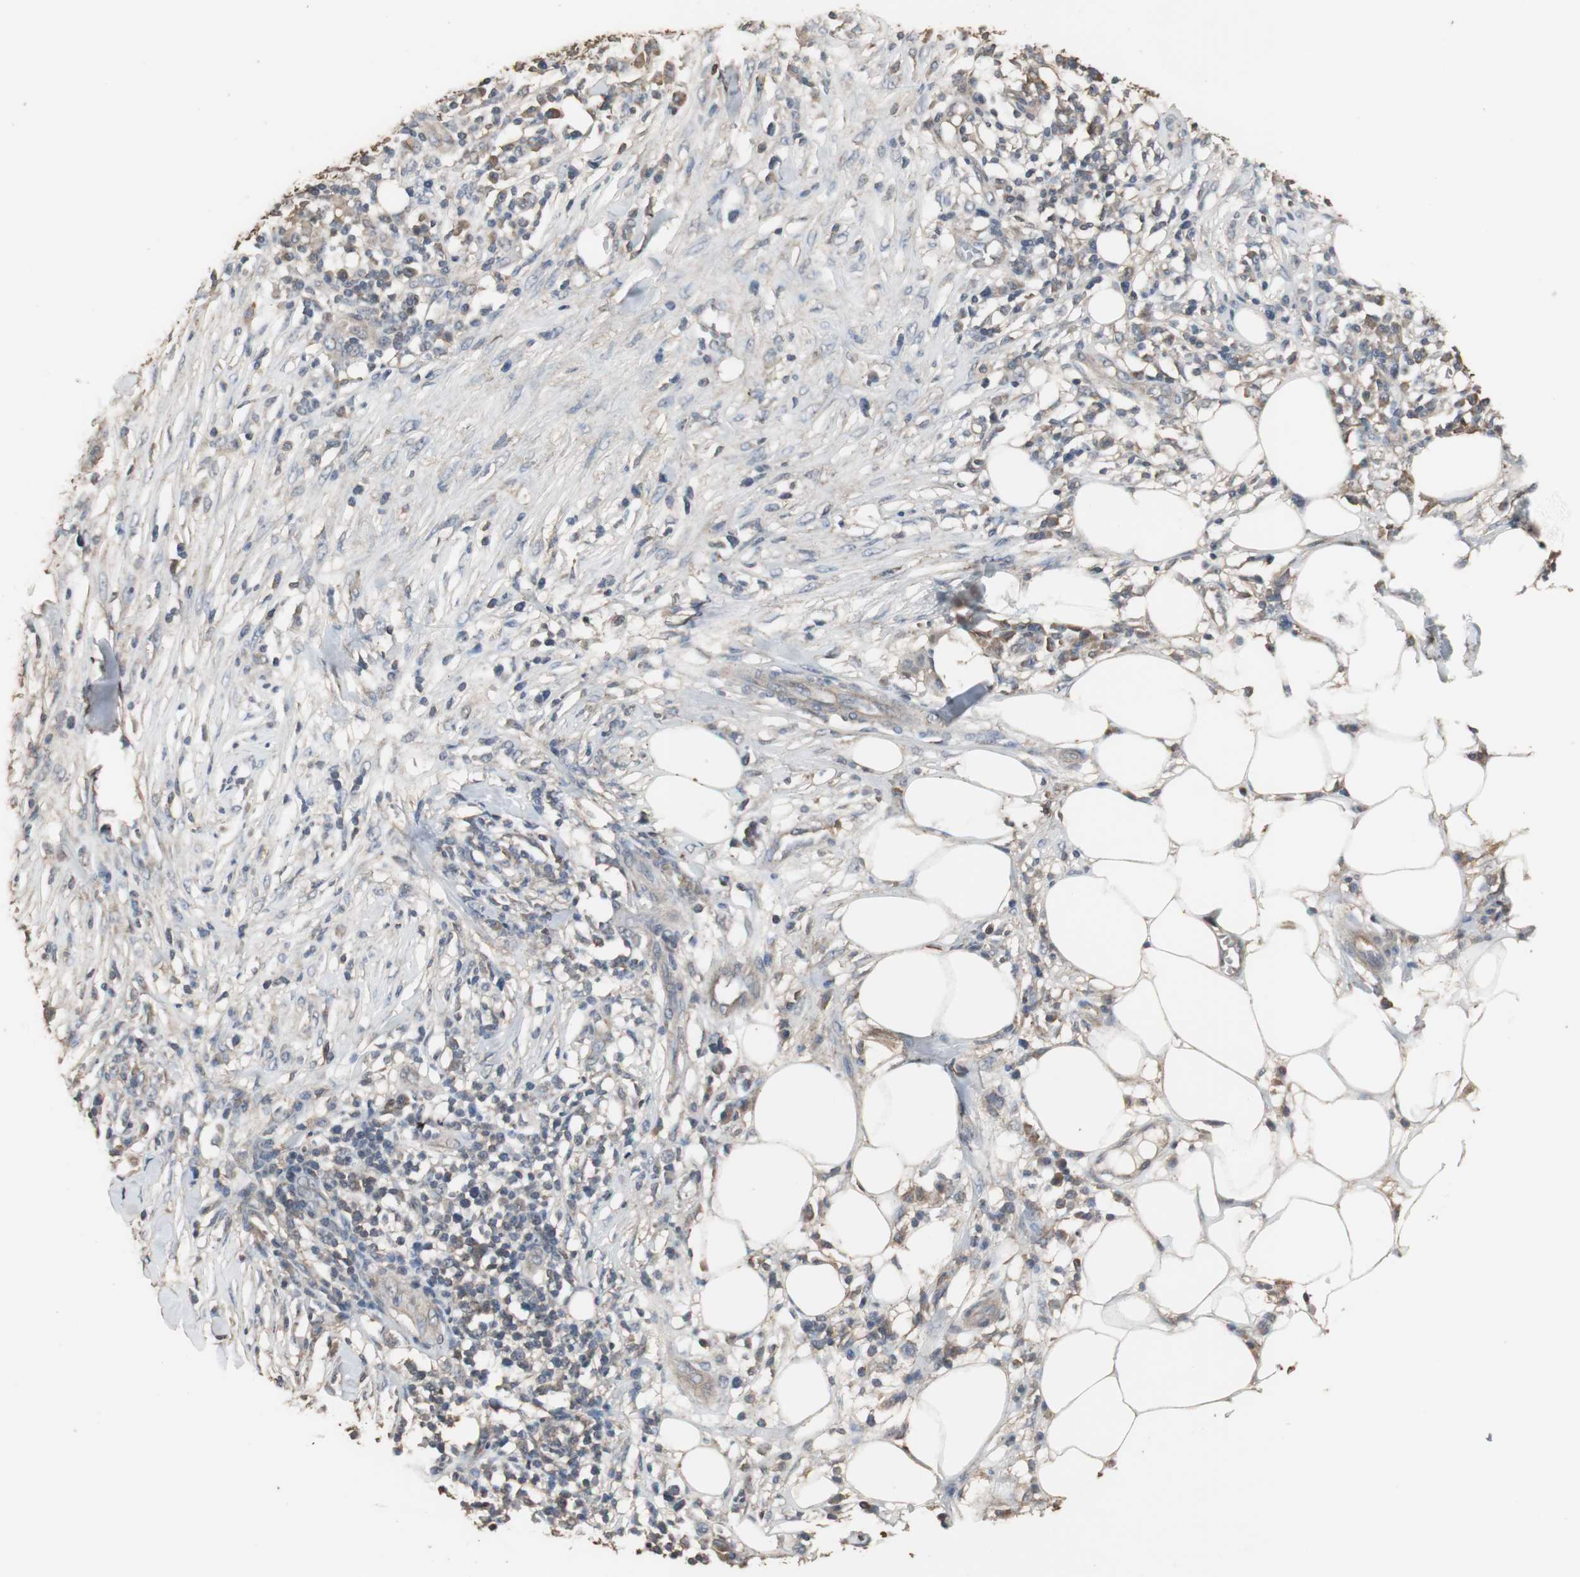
{"staining": {"intensity": "weak", "quantity": ">75%", "location": "cytoplasmic/membranous"}, "tissue": "skin cancer", "cell_type": "Tumor cells", "image_type": "cancer", "snomed": [{"axis": "morphology", "description": "Squamous cell carcinoma, NOS"}, {"axis": "topography", "description": "Skin"}], "caption": "Protein expression analysis of skin cancer (squamous cell carcinoma) exhibits weak cytoplasmic/membranous staining in about >75% of tumor cells.", "gene": "HPRT1", "patient": {"sex": "male", "age": 24}}